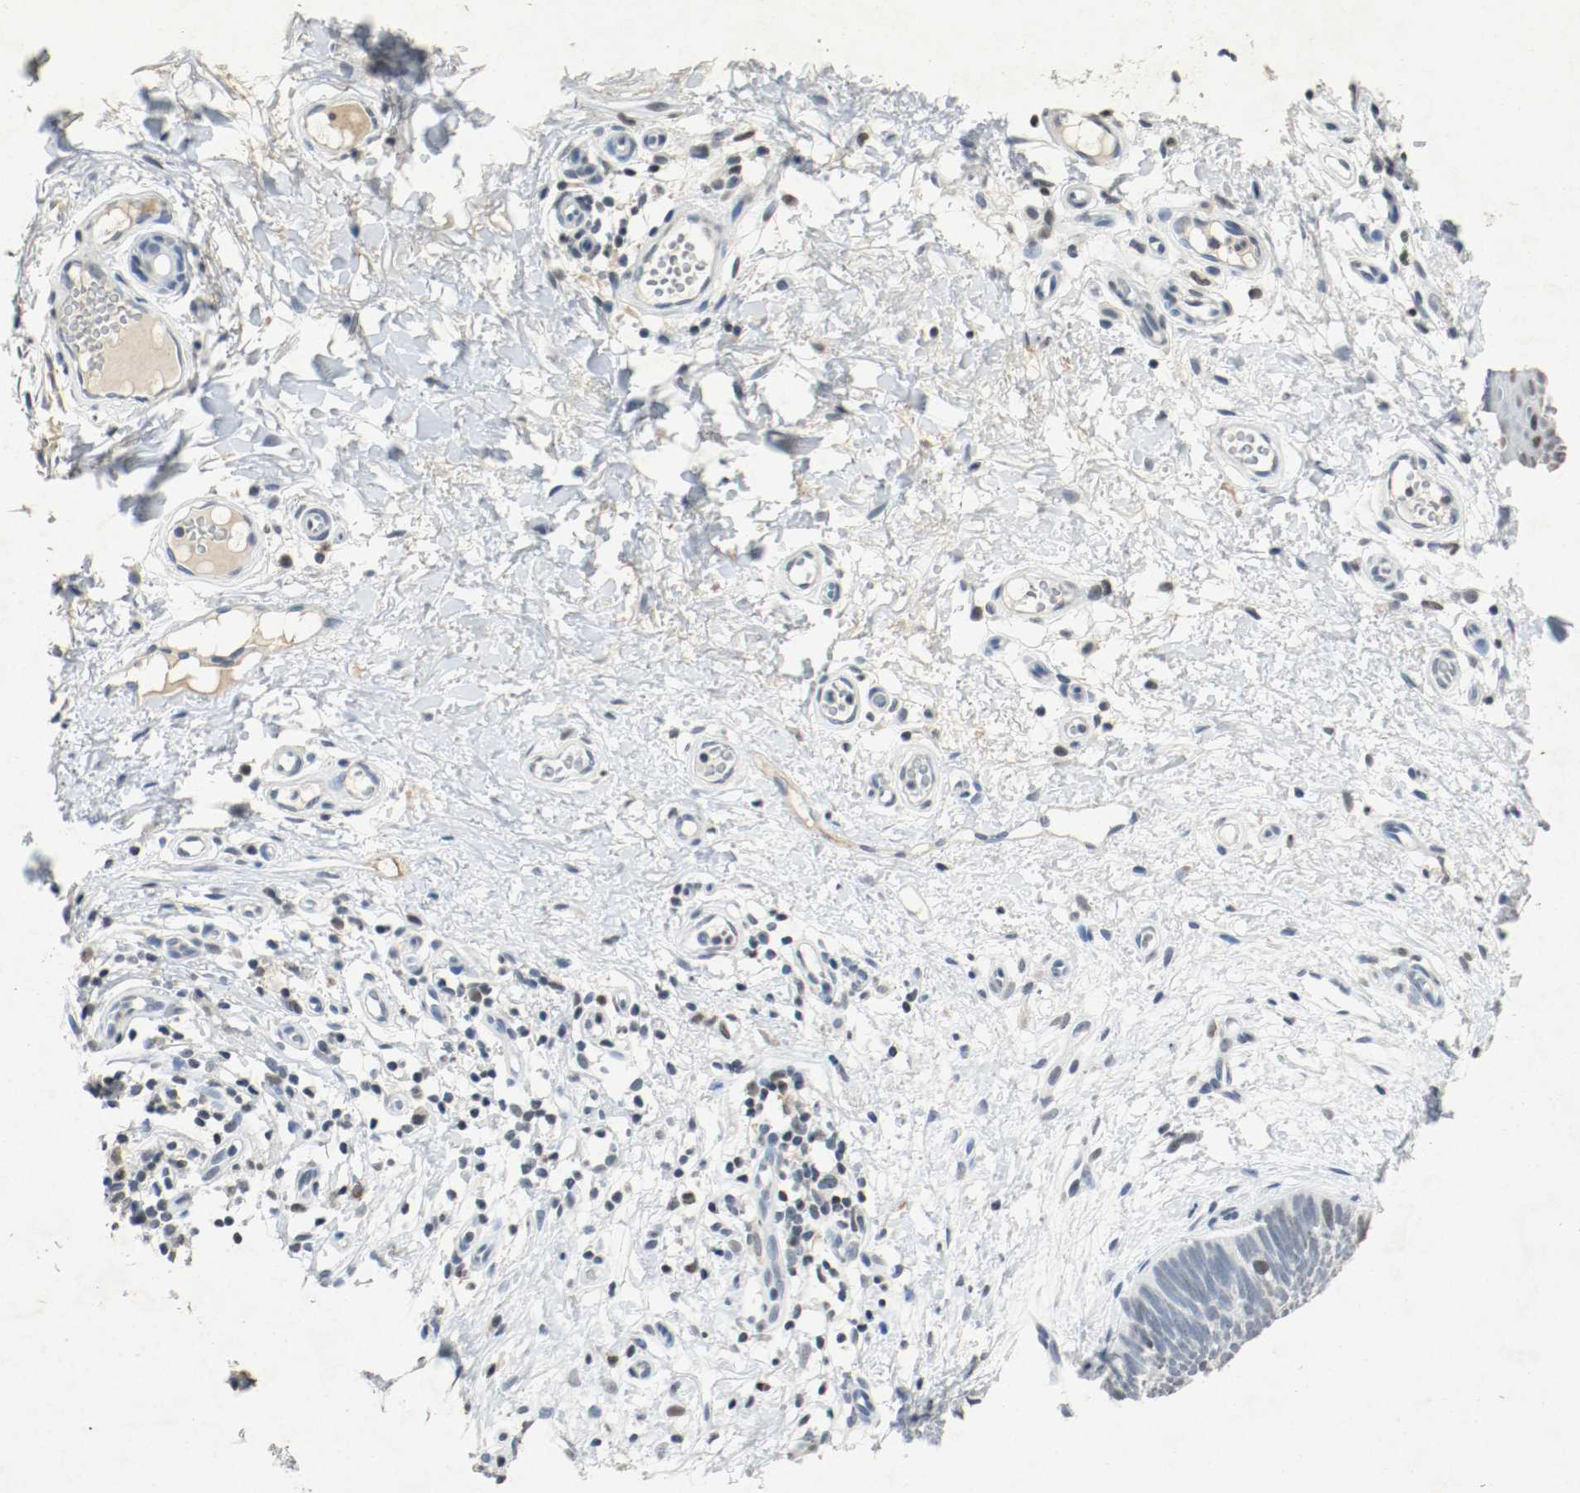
{"staining": {"intensity": "negative", "quantity": "none", "location": "none"}, "tissue": "skin cancer", "cell_type": "Tumor cells", "image_type": "cancer", "snomed": [{"axis": "morphology", "description": "Fibrosis, NOS"}, {"axis": "morphology", "description": "Basal cell carcinoma"}, {"axis": "topography", "description": "Skin"}], "caption": "Skin cancer was stained to show a protein in brown. There is no significant positivity in tumor cells.", "gene": "DNMT1", "patient": {"sex": "male", "age": 76}}